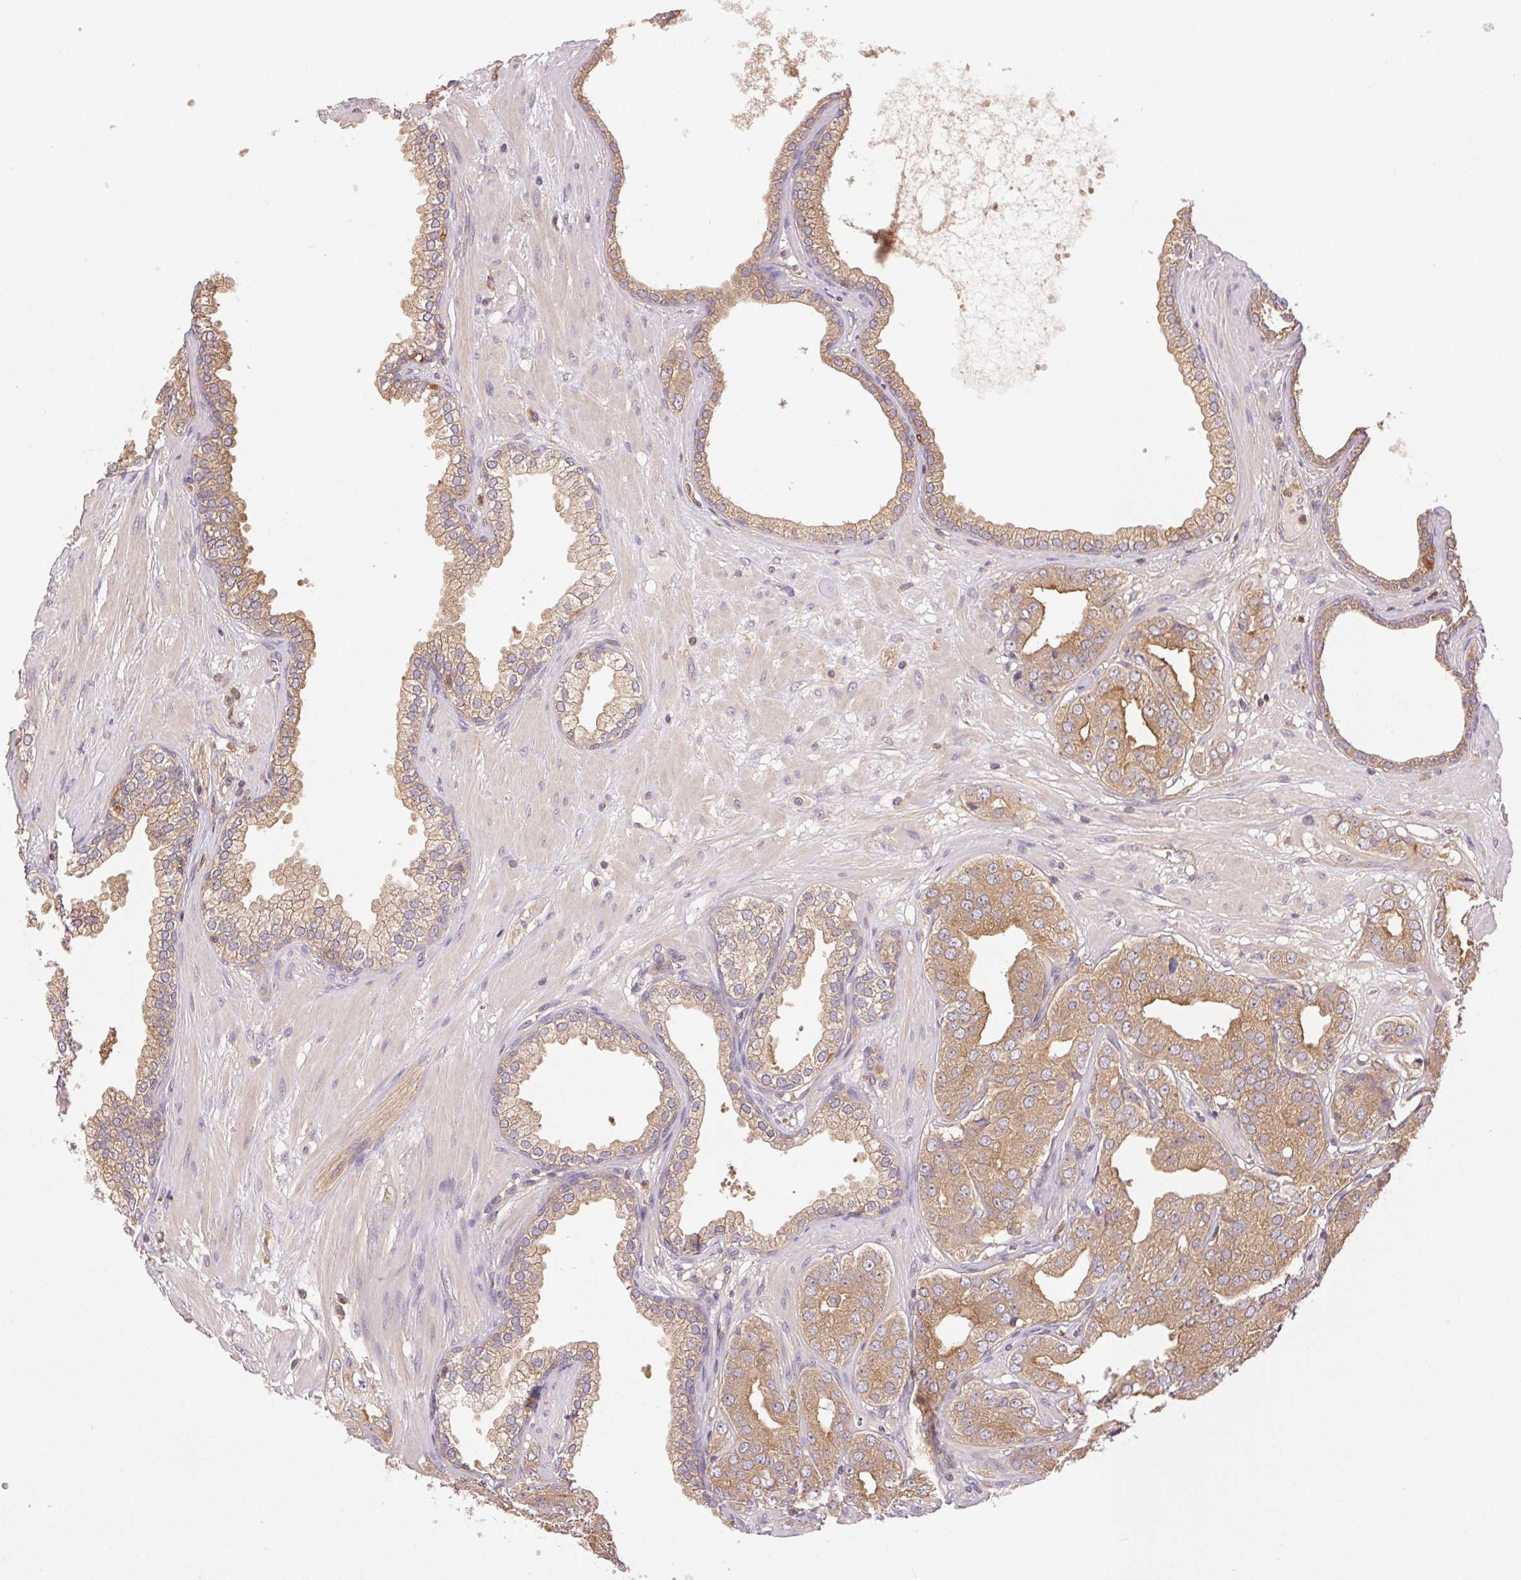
{"staining": {"intensity": "weak", "quantity": ">75%", "location": "cytoplasmic/membranous"}, "tissue": "prostate cancer", "cell_type": "Tumor cells", "image_type": "cancer", "snomed": [{"axis": "morphology", "description": "Adenocarcinoma, Low grade"}, {"axis": "topography", "description": "Prostate"}], "caption": "The immunohistochemical stain highlights weak cytoplasmic/membranous staining in tumor cells of prostate cancer (adenocarcinoma (low-grade)) tissue.", "gene": "GDI2", "patient": {"sex": "male", "age": 60}}